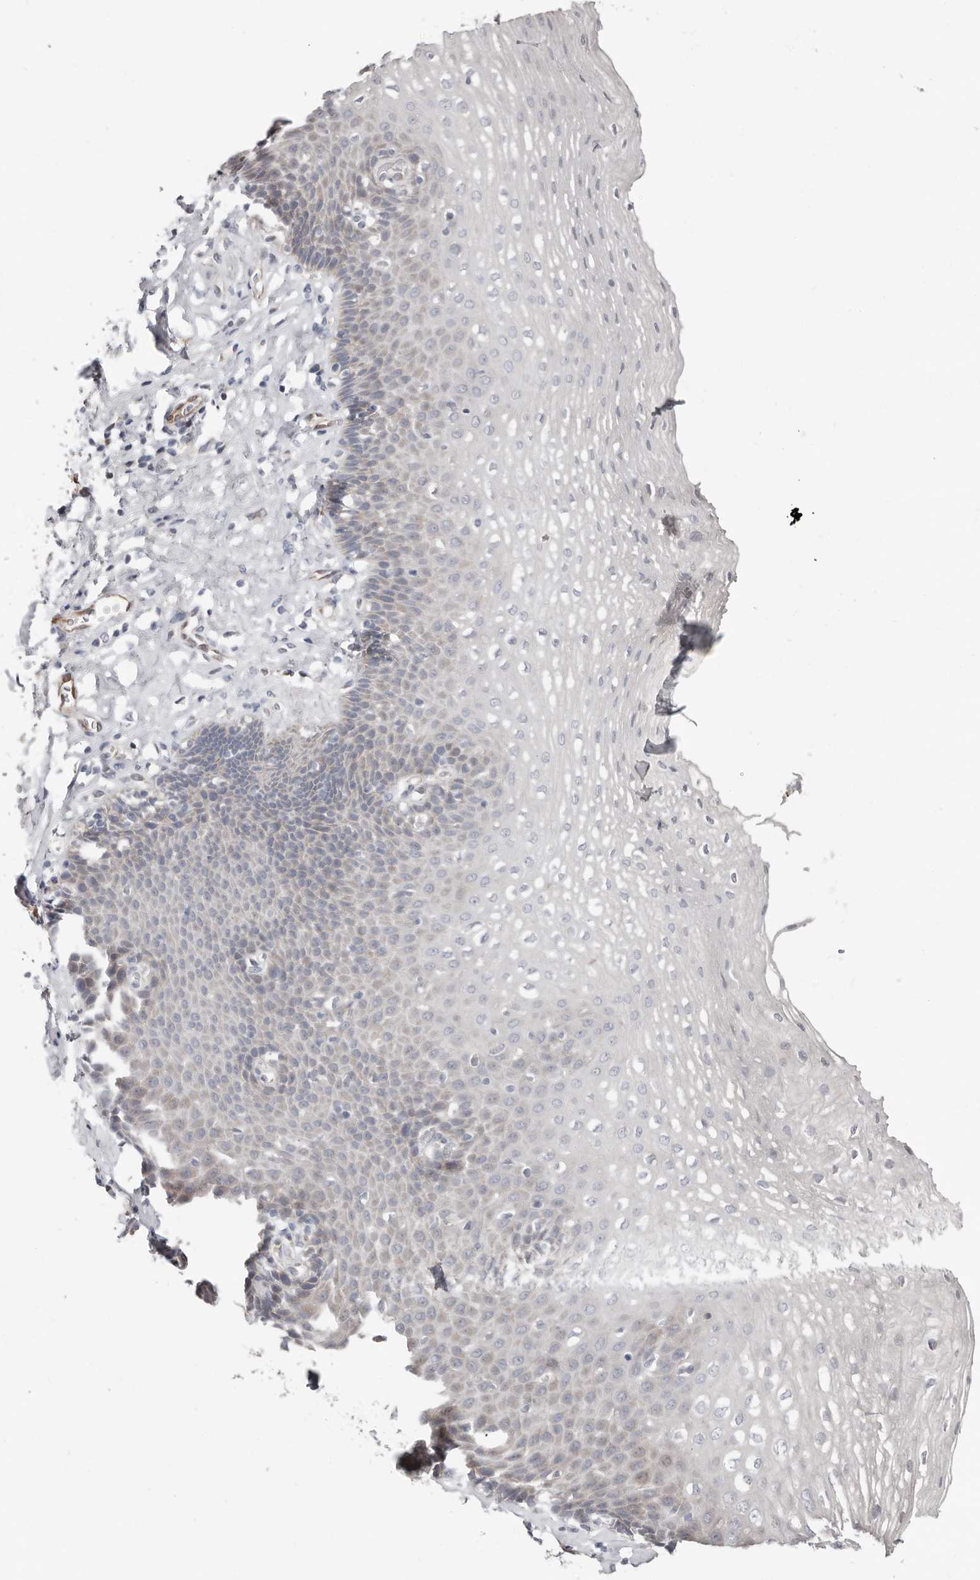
{"staining": {"intensity": "negative", "quantity": "none", "location": "none"}, "tissue": "esophagus", "cell_type": "Squamous epithelial cells", "image_type": "normal", "snomed": [{"axis": "morphology", "description": "Normal tissue, NOS"}, {"axis": "topography", "description": "Esophagus"}], "caption": "Immunohistochemical staining of unremarkable human esophagus reveals no significant expression in squamous epithelial cells.", "gene": "ASRGL1", "patient": {"sex": "female", "age": 66}}